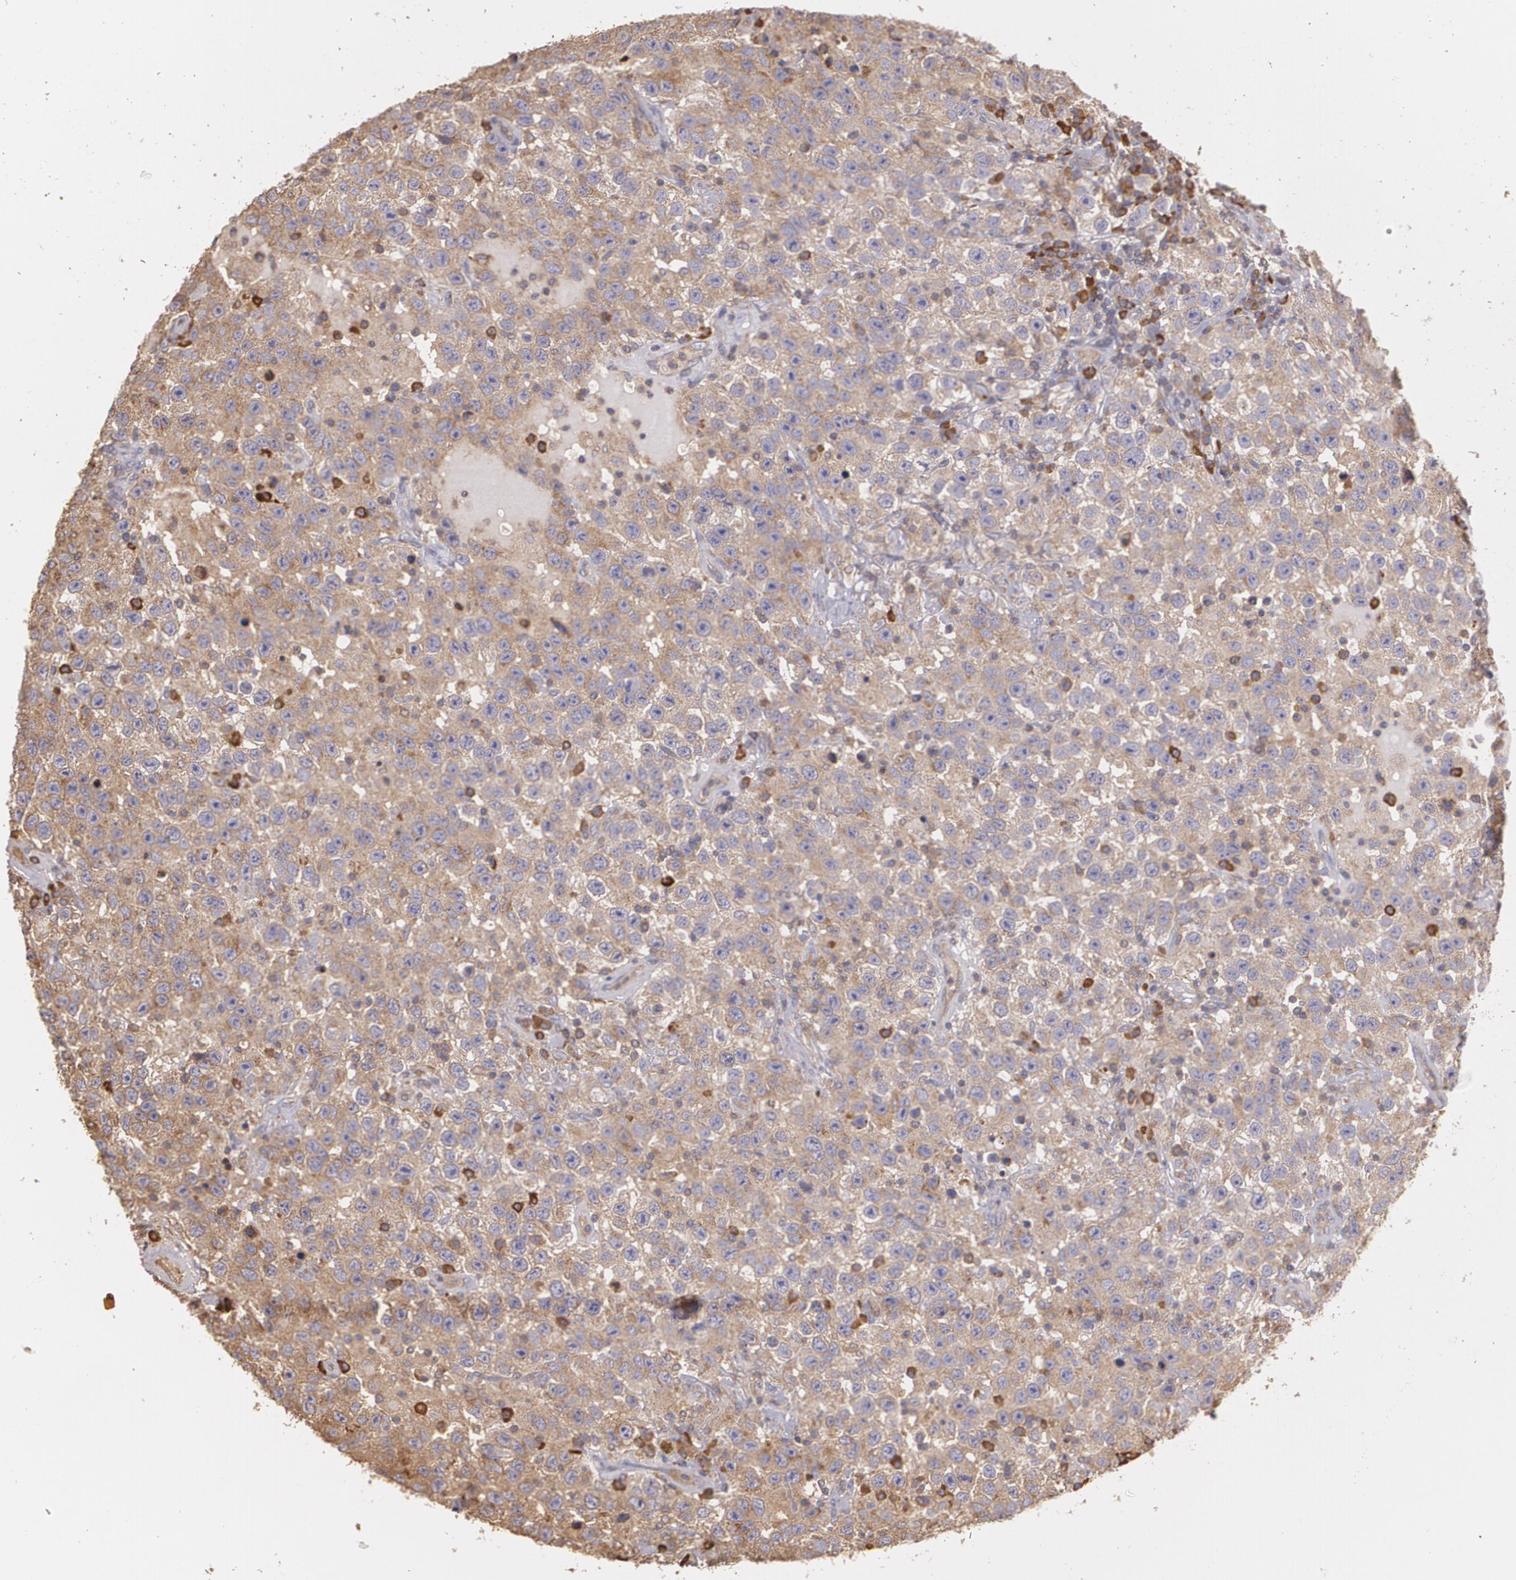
{"staining": {"intensity": "moderate", "quantity": ">75%", "location": "cytoplasmic/membranous"}, "tissue": "testis cancer", "cell_type": "Tumor cells", "image_type": "cancer", "snomed": [{"axis": "morphology", "description": "Seminoma, NOS"}, {"axis": "topography", "description": "Testis"}], "caption": "Brown immunohistochemical staining in human testis cancer (seminoma) displays moderate cytoplasmic/membranous expression in approximately >75% of tumor cells.", "gene": "ECE1", "patient": {"sex": "male", "age": 41}}